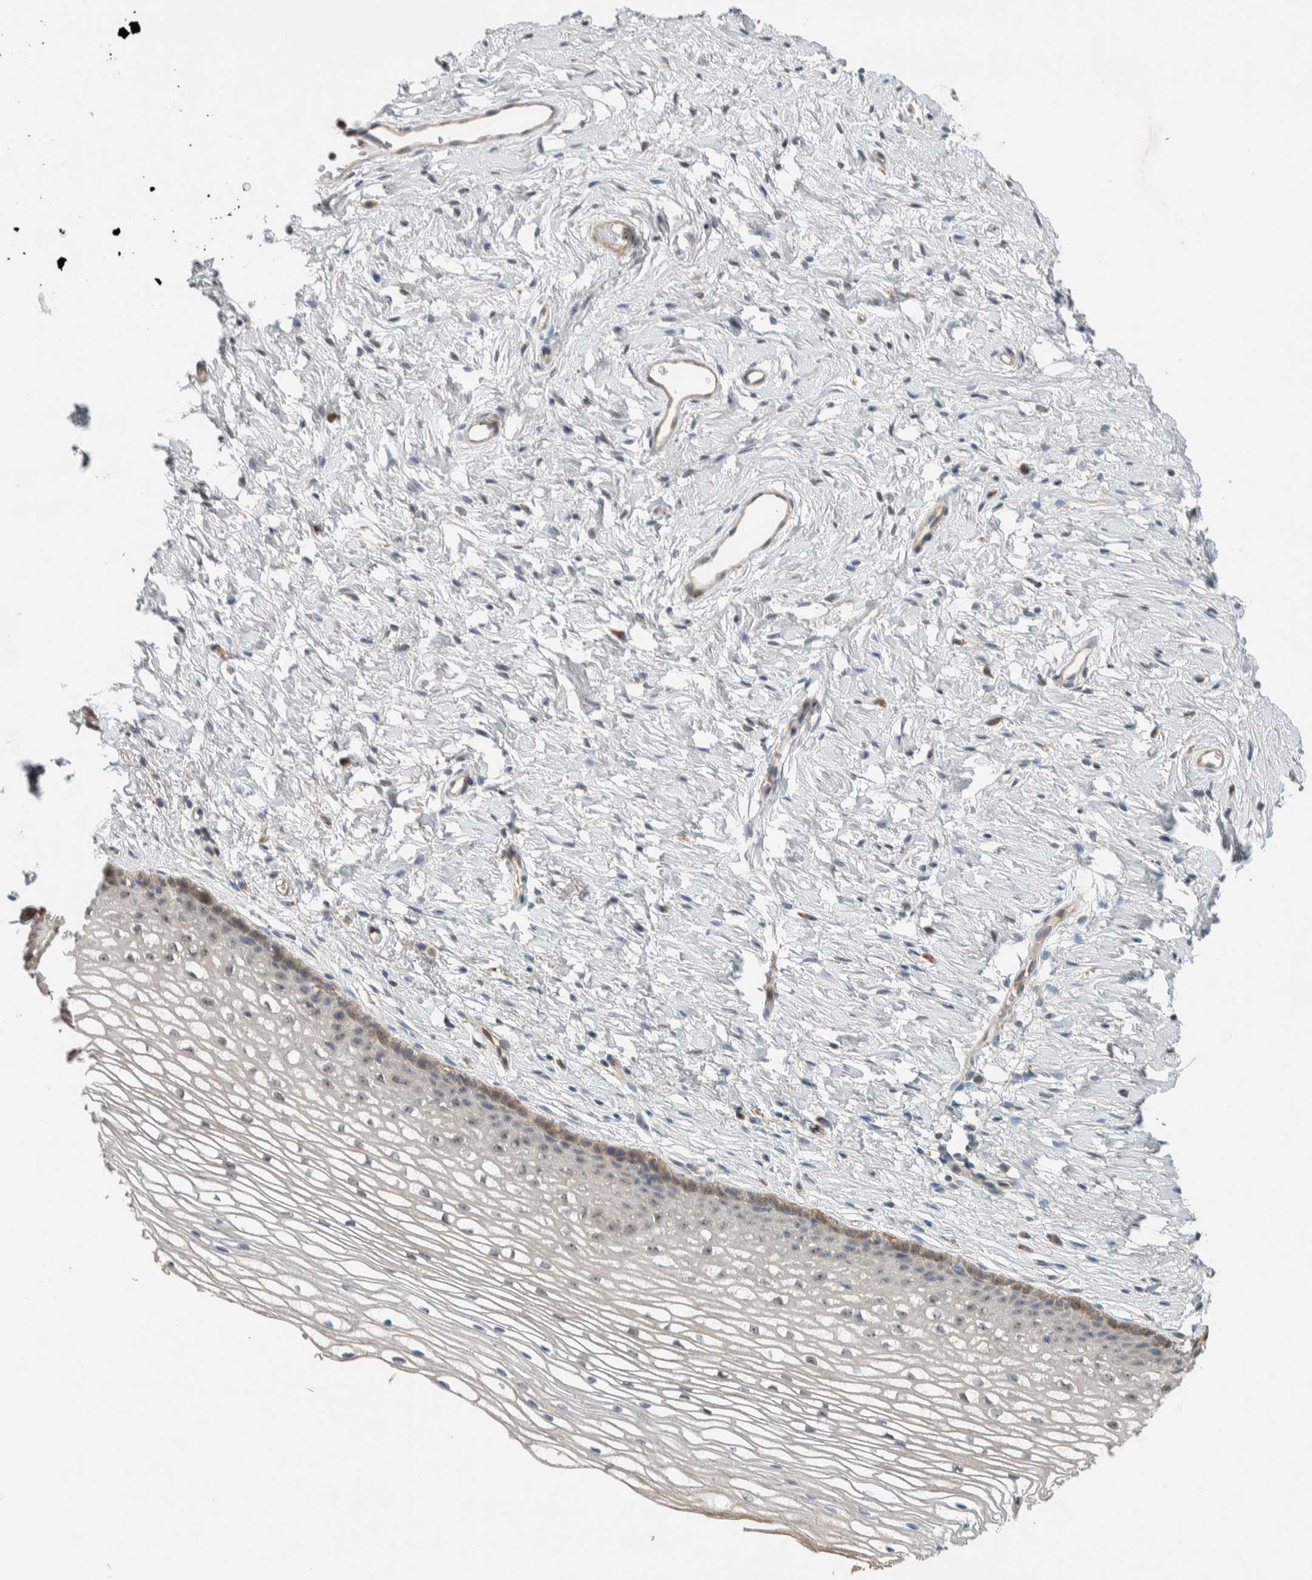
{"staining": {"intensity": "weak", "quantity": "25%-75%", "location": "cytoplasmic/membranous,nuclear"}, "tissue": "cervix", "cell_type": "Squamous epithelial cells", "image_type": "normal", "snomed": [{"axis": "morphology", "description": "Normal tissue, NOS"}, {"axis": "topography", "description": "Cervix"}], "caption": "Approximately 25%-75% of squamous epithelial cells in unremarkable human cervix demonstrate weak cytoplasmic/membranous,nuclear protein positivity as visualized by brown immunohistochemical staining.", "gene": "SLFN12L", "patient": {"sex": "female", "age": 77}}